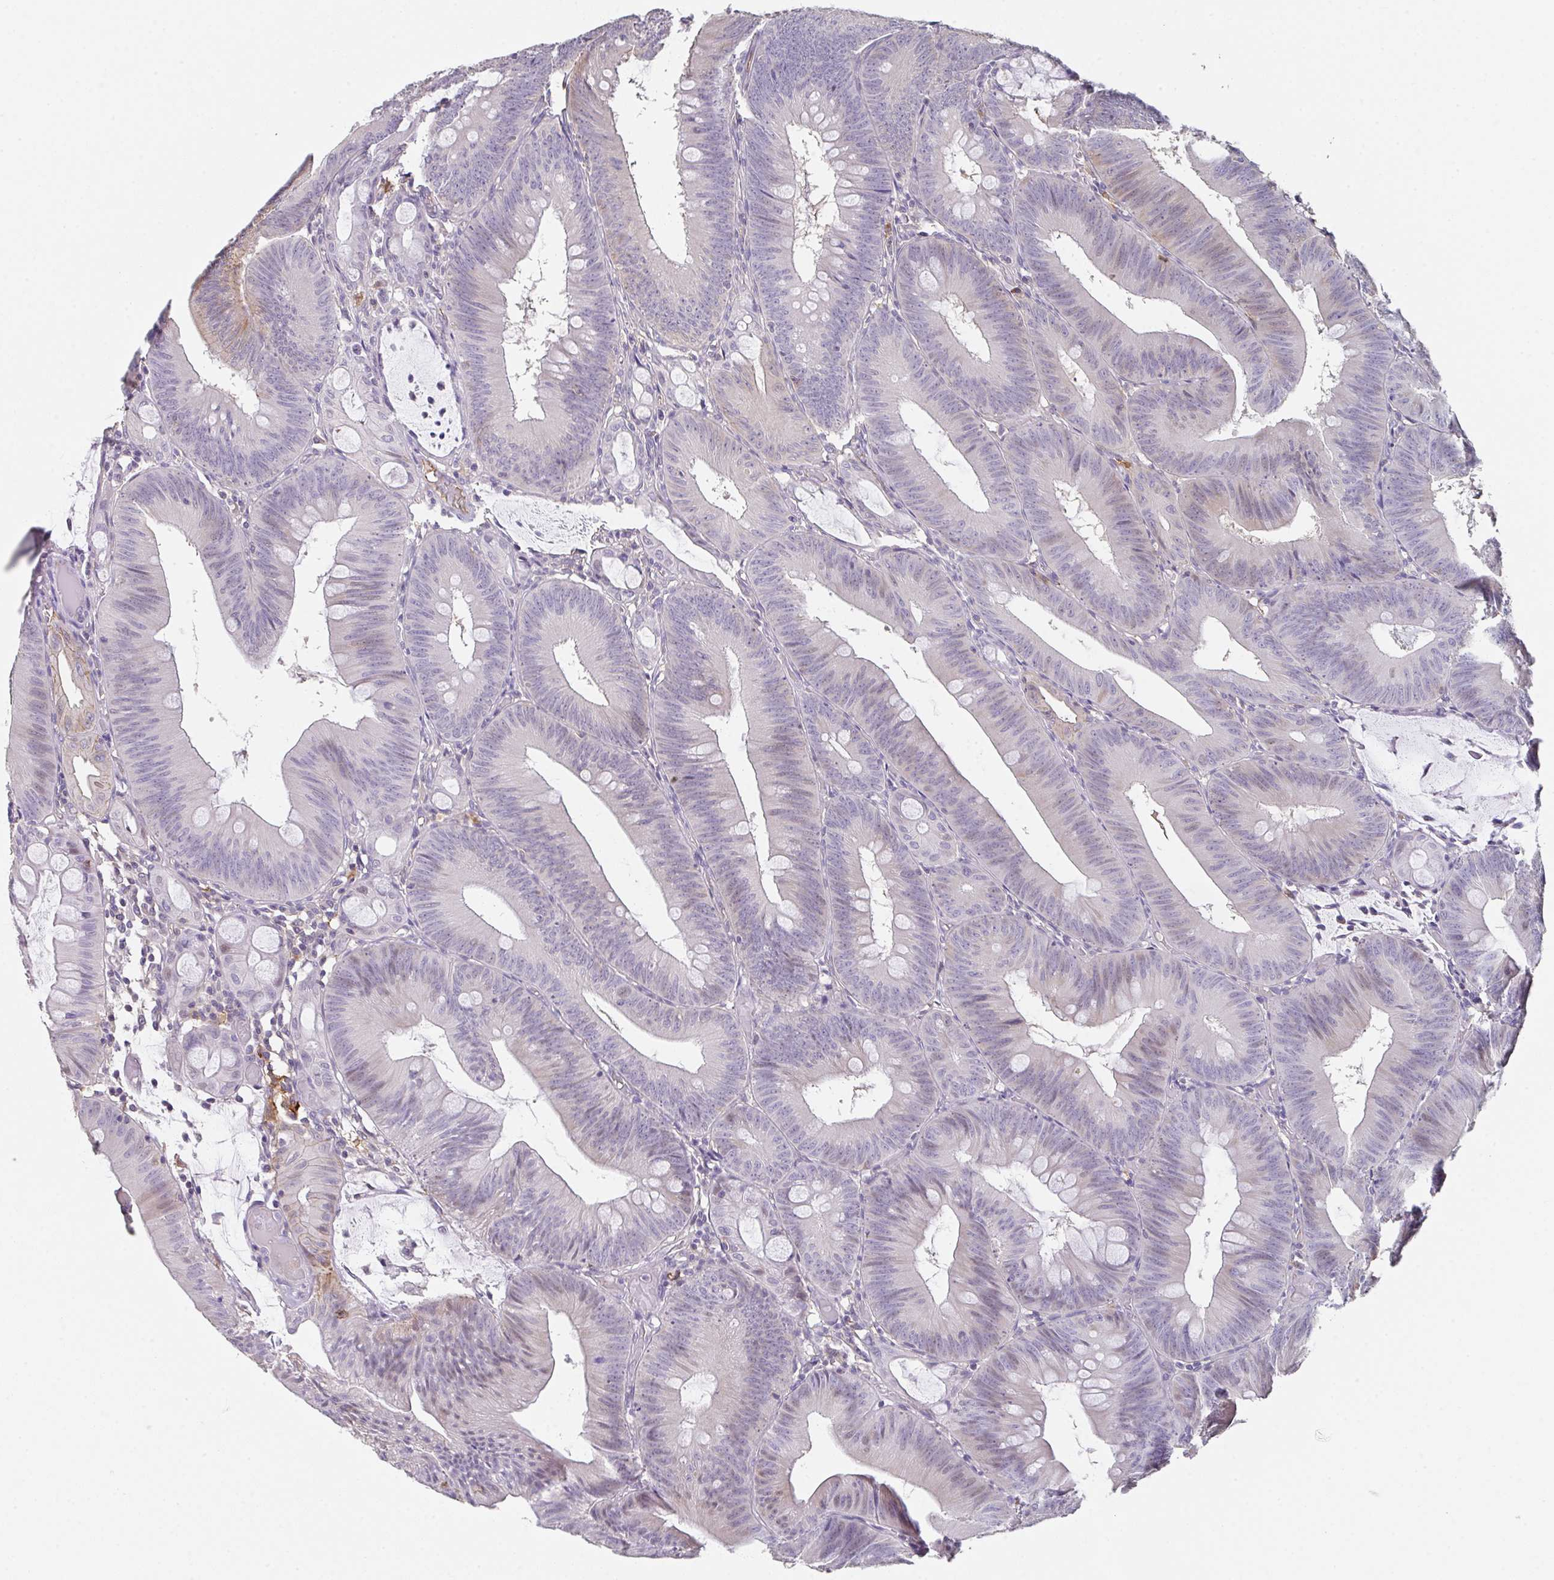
{"staining": {"intensity": "weak", "quantity": "<25%", "location": "cytoplasmic/membranous"}, "tissue": "colorectal cancer", "cell_type": "Tumor cells", "image_type": "cancer", "snomed": [{"axis": "morphology", "description": "Adenocarcinoma, NOS"}, {"axis": "topography", "description": "Colon"}], "caption": "Image shows no protein expression in tumor cells of adenocarcinoma (colorectal) tissue.", "gene": "DBN1", "patient": {"sex": "male", "age": 84}}